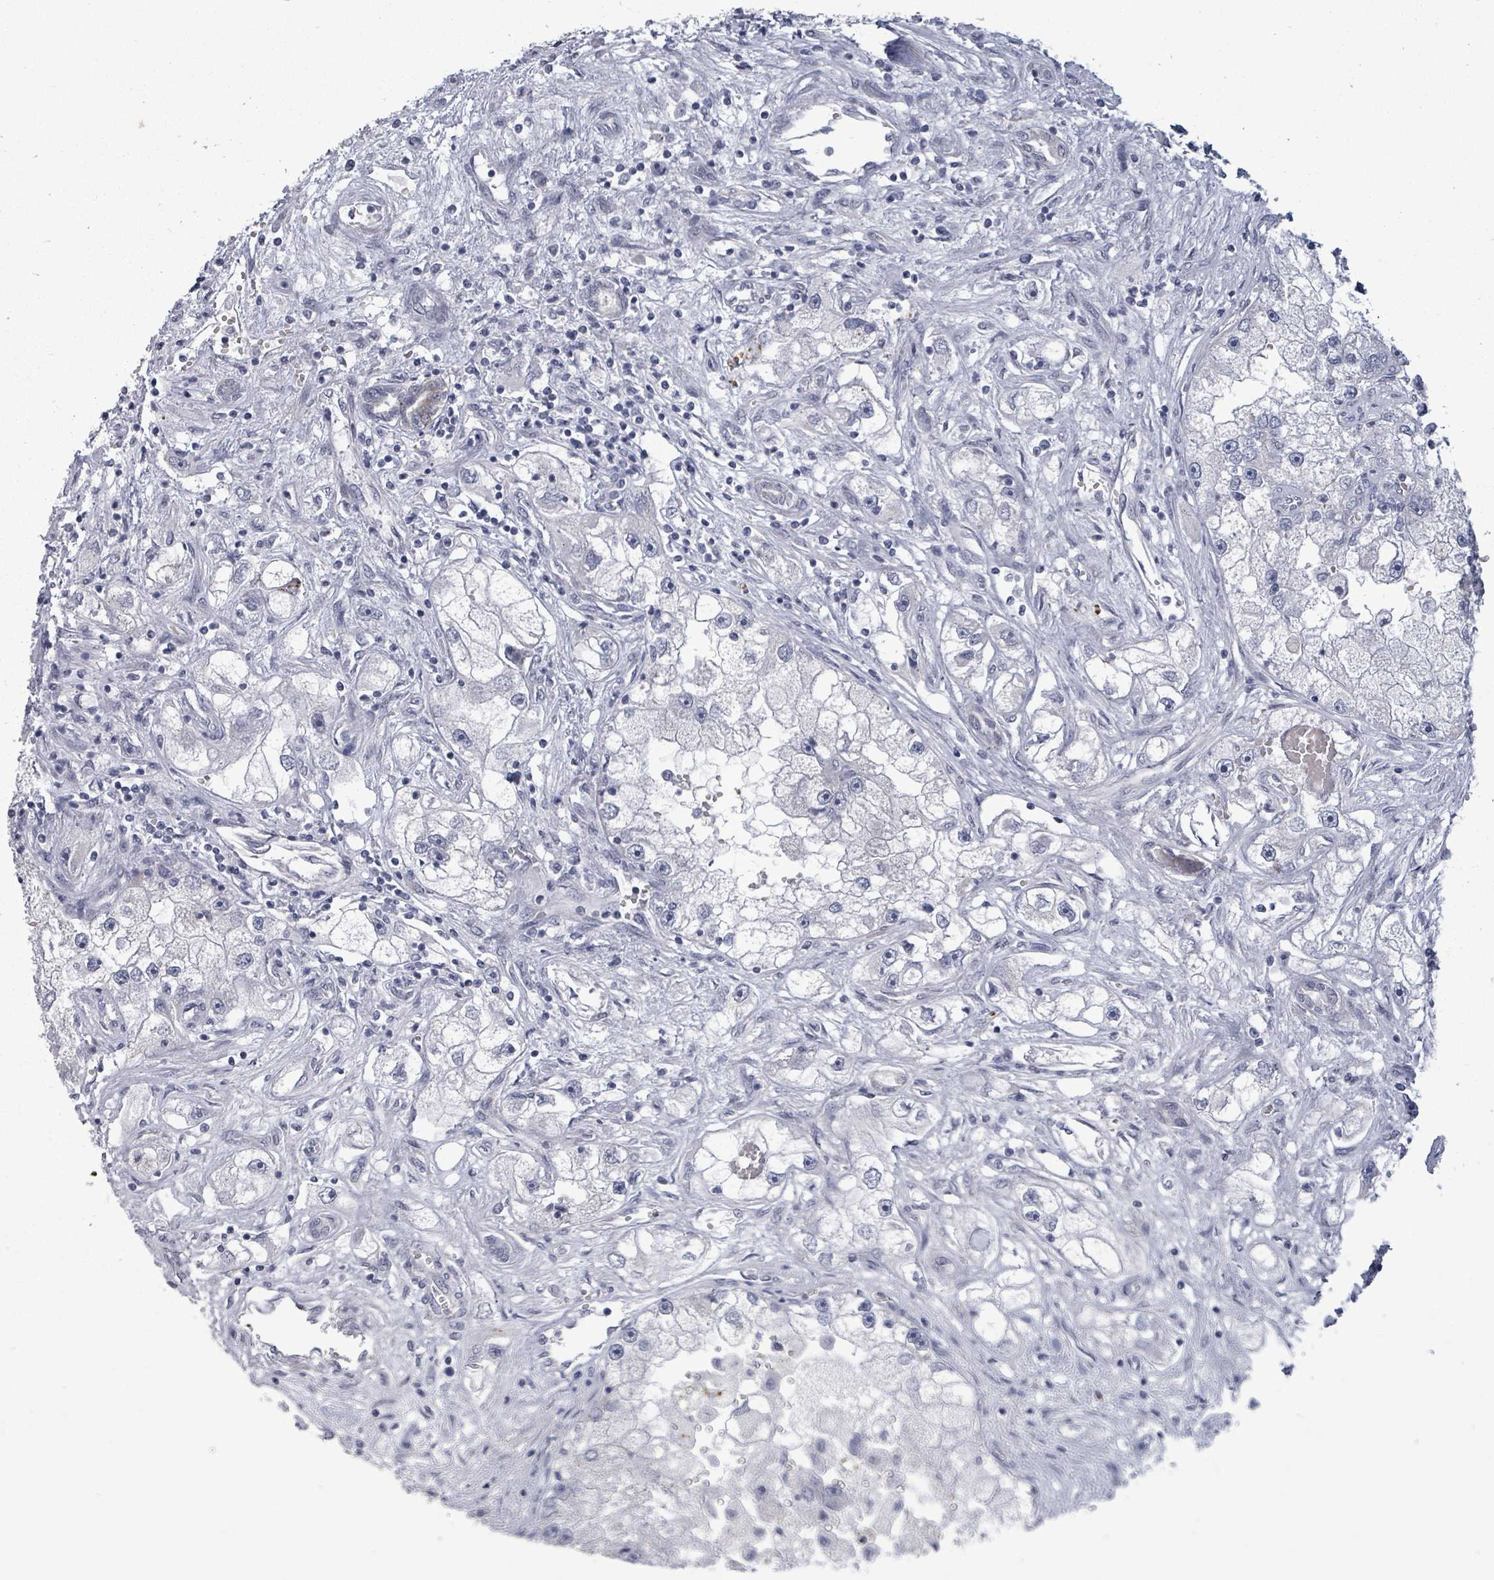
{"staining": {"intensity": "negative", "quantity": "none", "location": "none"}, "tissue": "renal cancer", "cell_type": "Tumor cells", "image_type": "cancer", "snomed": [{"axis": "morphology", "description": "Adenocarcinoma, NOS"}, {"axis": "topography", "description": "Kidney"}], "caption": "The immunohistochemistry (IHC) image has no significant staining in tumor cells of adenocarcinoma (renal) tissue.", "gene": "PTPN20", "patient": {"sex": "male", "age": 63}}